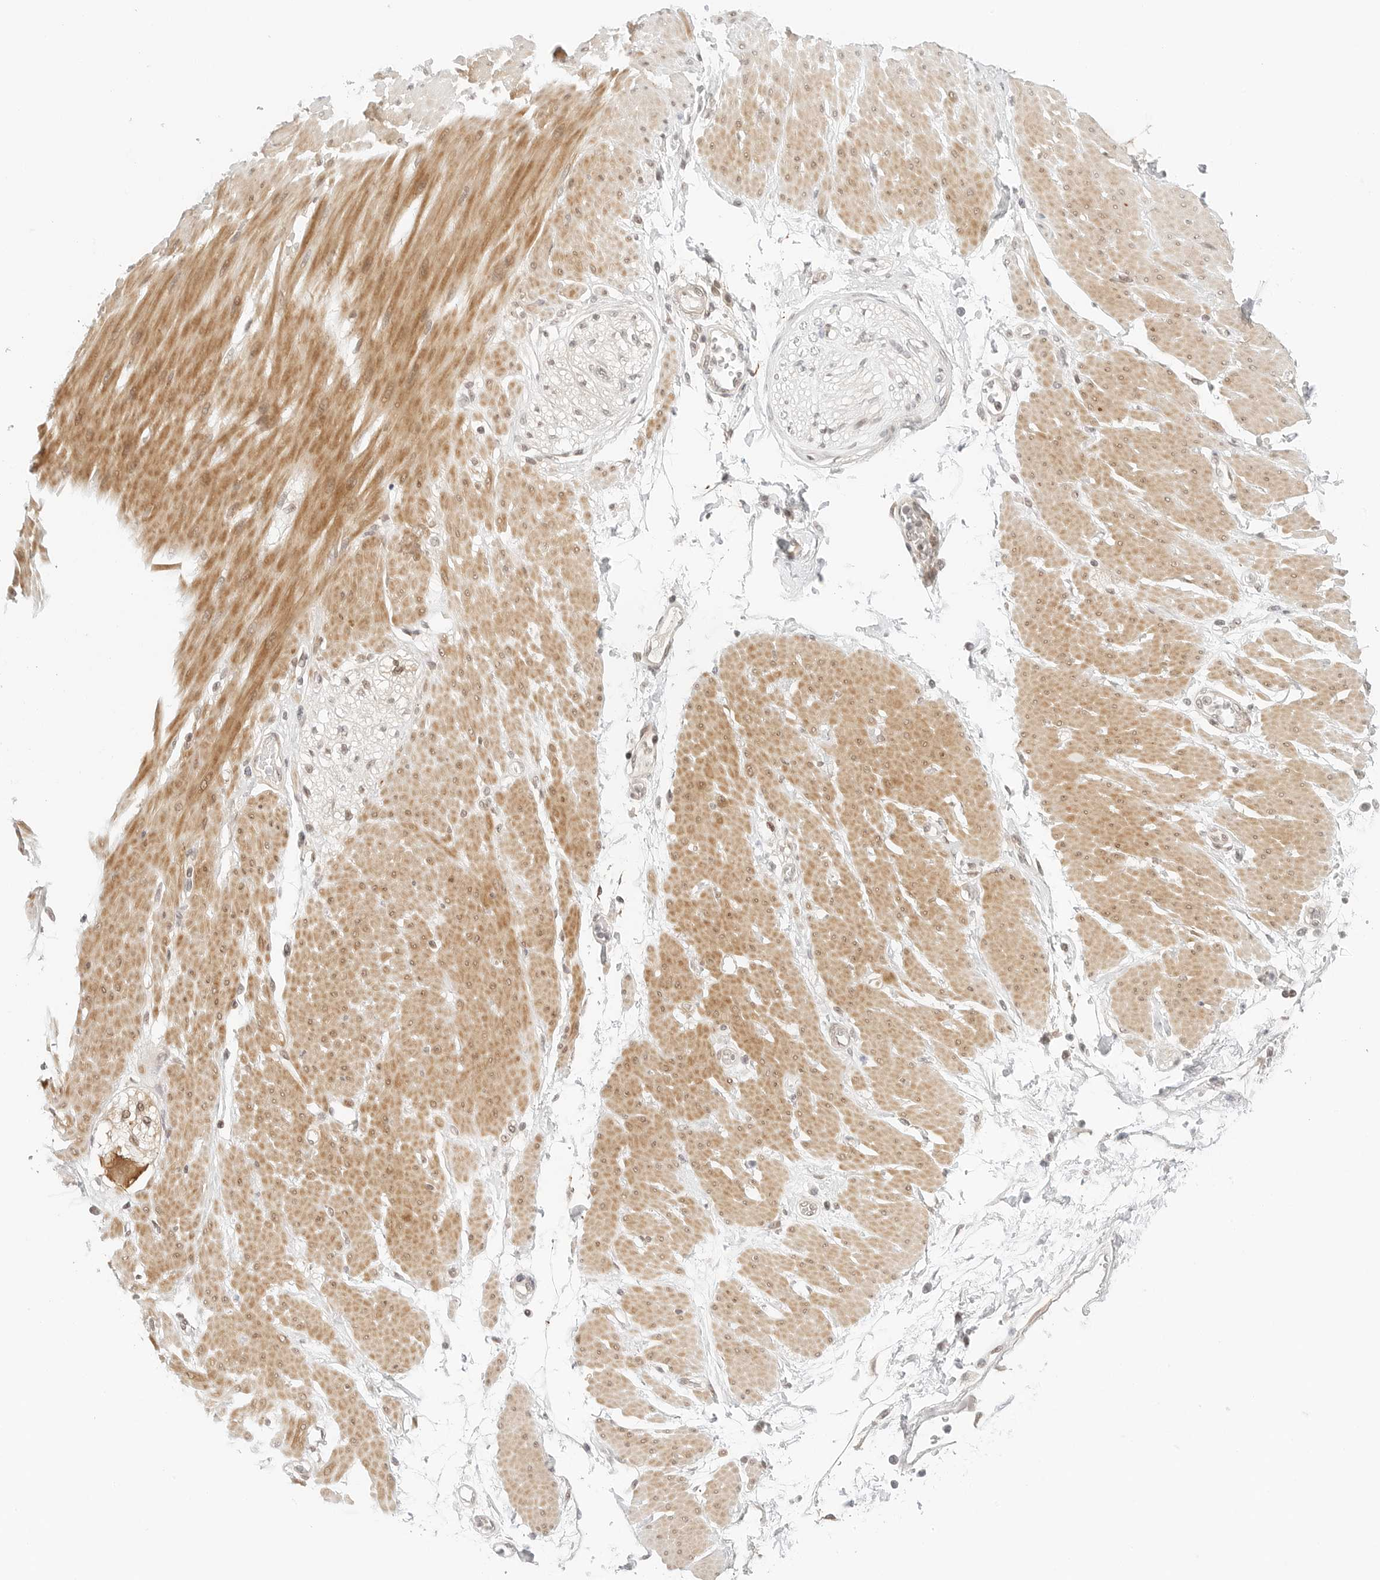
{"staining": {"intensity": "negative", "quantity": "none", "location": "none"}, "tissue": "adipose tissue", "cell_type": "Adipocytes", "image_type": "normal", "snomed": [{"axis": "morphology", "description": "Normal tissue, NOS"}, {"axis": "morphology", "description": "Adenocarcinoma, NOS"}, {"axis": "topography", "description": "Duodenum"}, {"axis": "topography", "description": "Peripheral nerve tissue"}], "caption": "Immunohistochemistry (IHC) of benign human adipose tissue shows no positivity in adipocytes. The staining was performed using DAB to visualize the protein expression in brown, while the nuclei were stained in blue with hematoxylin (Magnification: 20x).", "gene": "NEO1", "patient": {"sex": "female", "age": 60}}